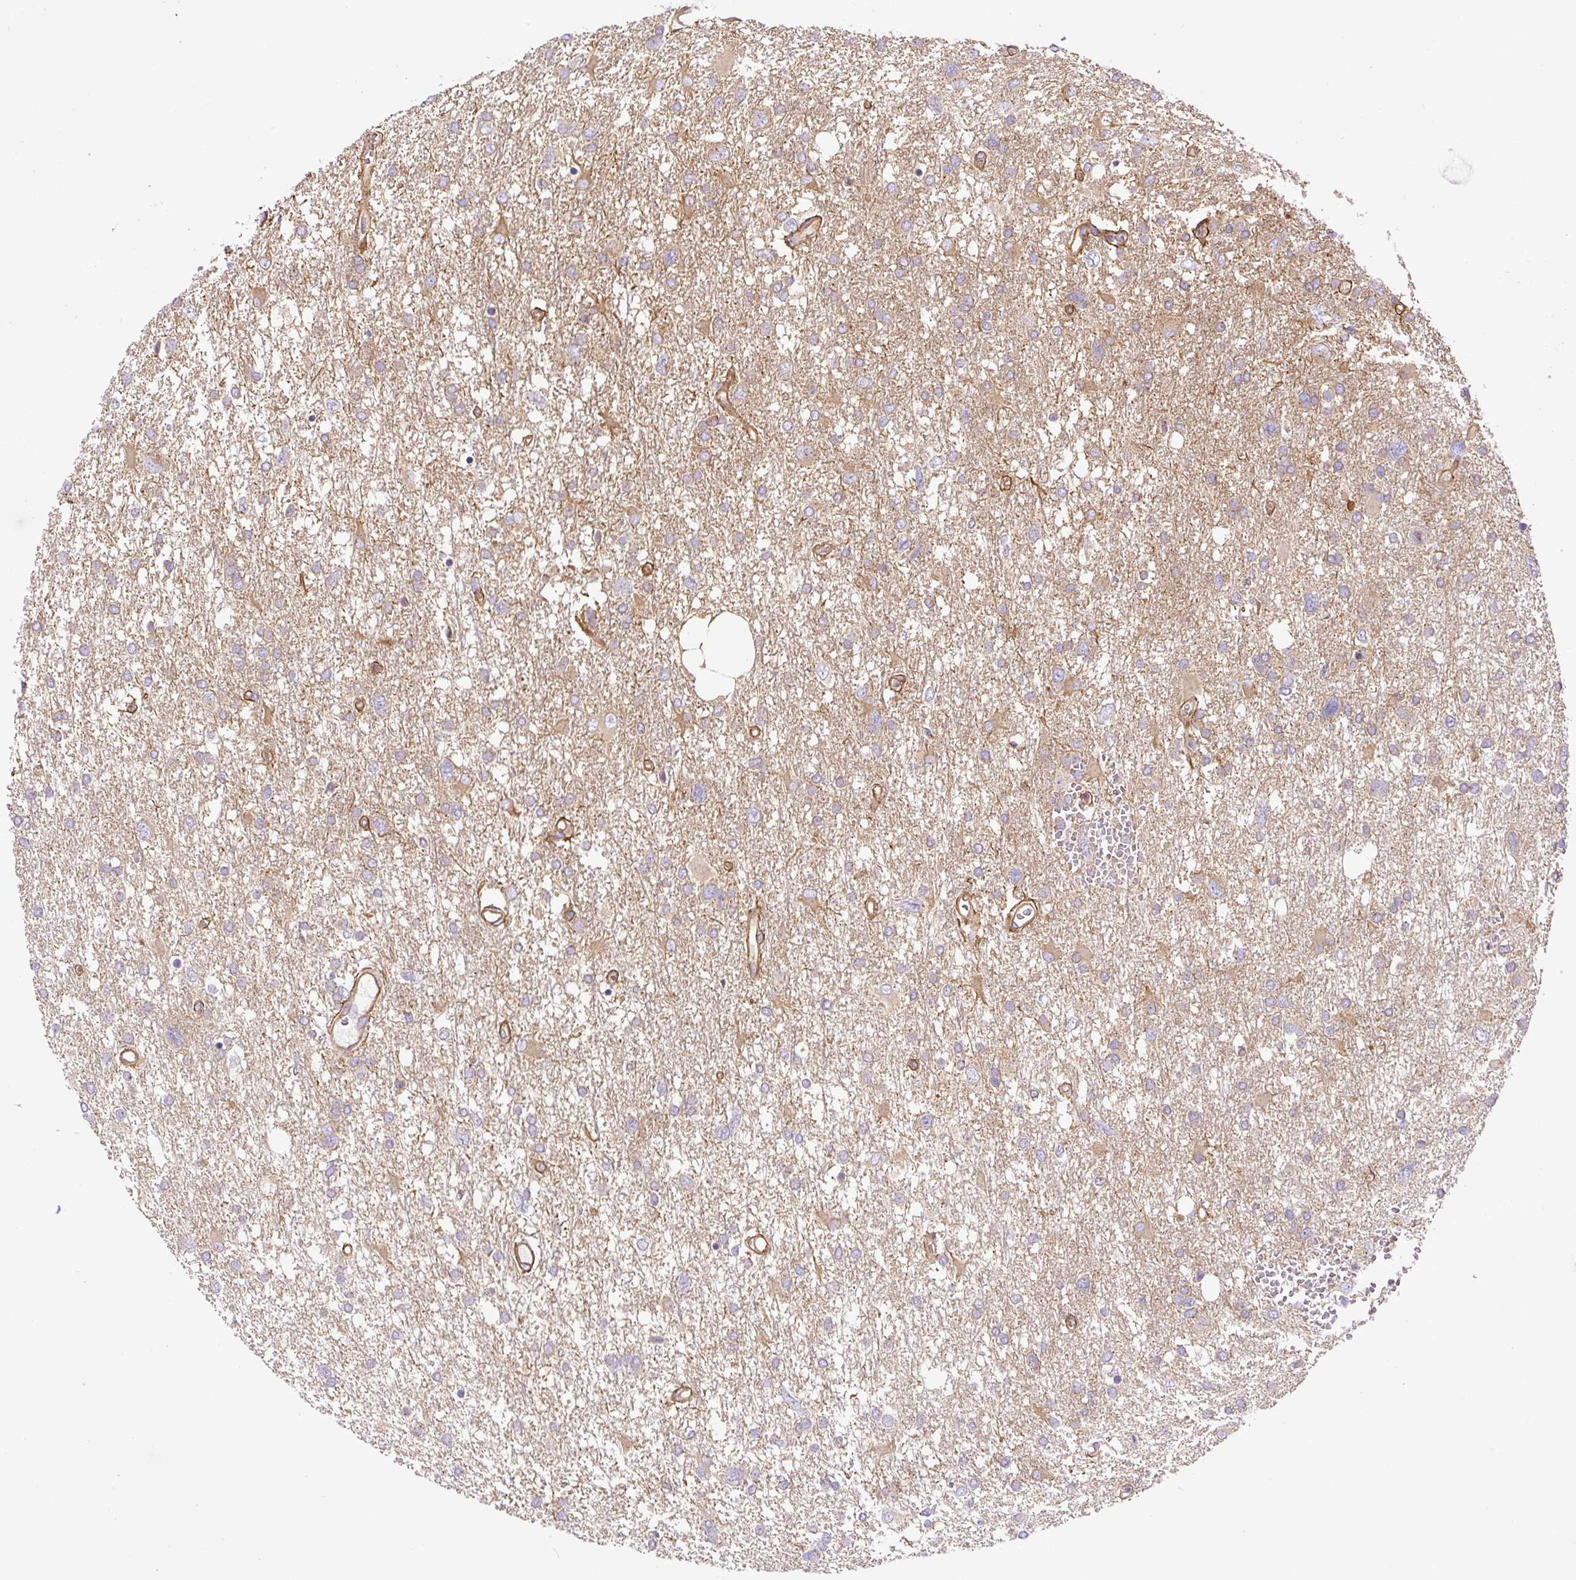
{"staining": {"intensity": "weak", "quantity": "25%-75%", "location": "cytoplasmic/membranous"}, "tissue": "glioma", "cell_type": "Tumor cells", "image_type": "cancer", "snomed": [{"axis": "morphology", "description": "Glioma, malignant, High grade"}, {"axis": "topography", "description": "Brain"}], "caption": "IHC of malignant glioma (high-grade) exhibits low levels of weak cytoplasmic/membranous expression in about 25%-75% of tumor cells.", "gene": "DCTN1", "patient": {"sex": "male", "age": 61}}